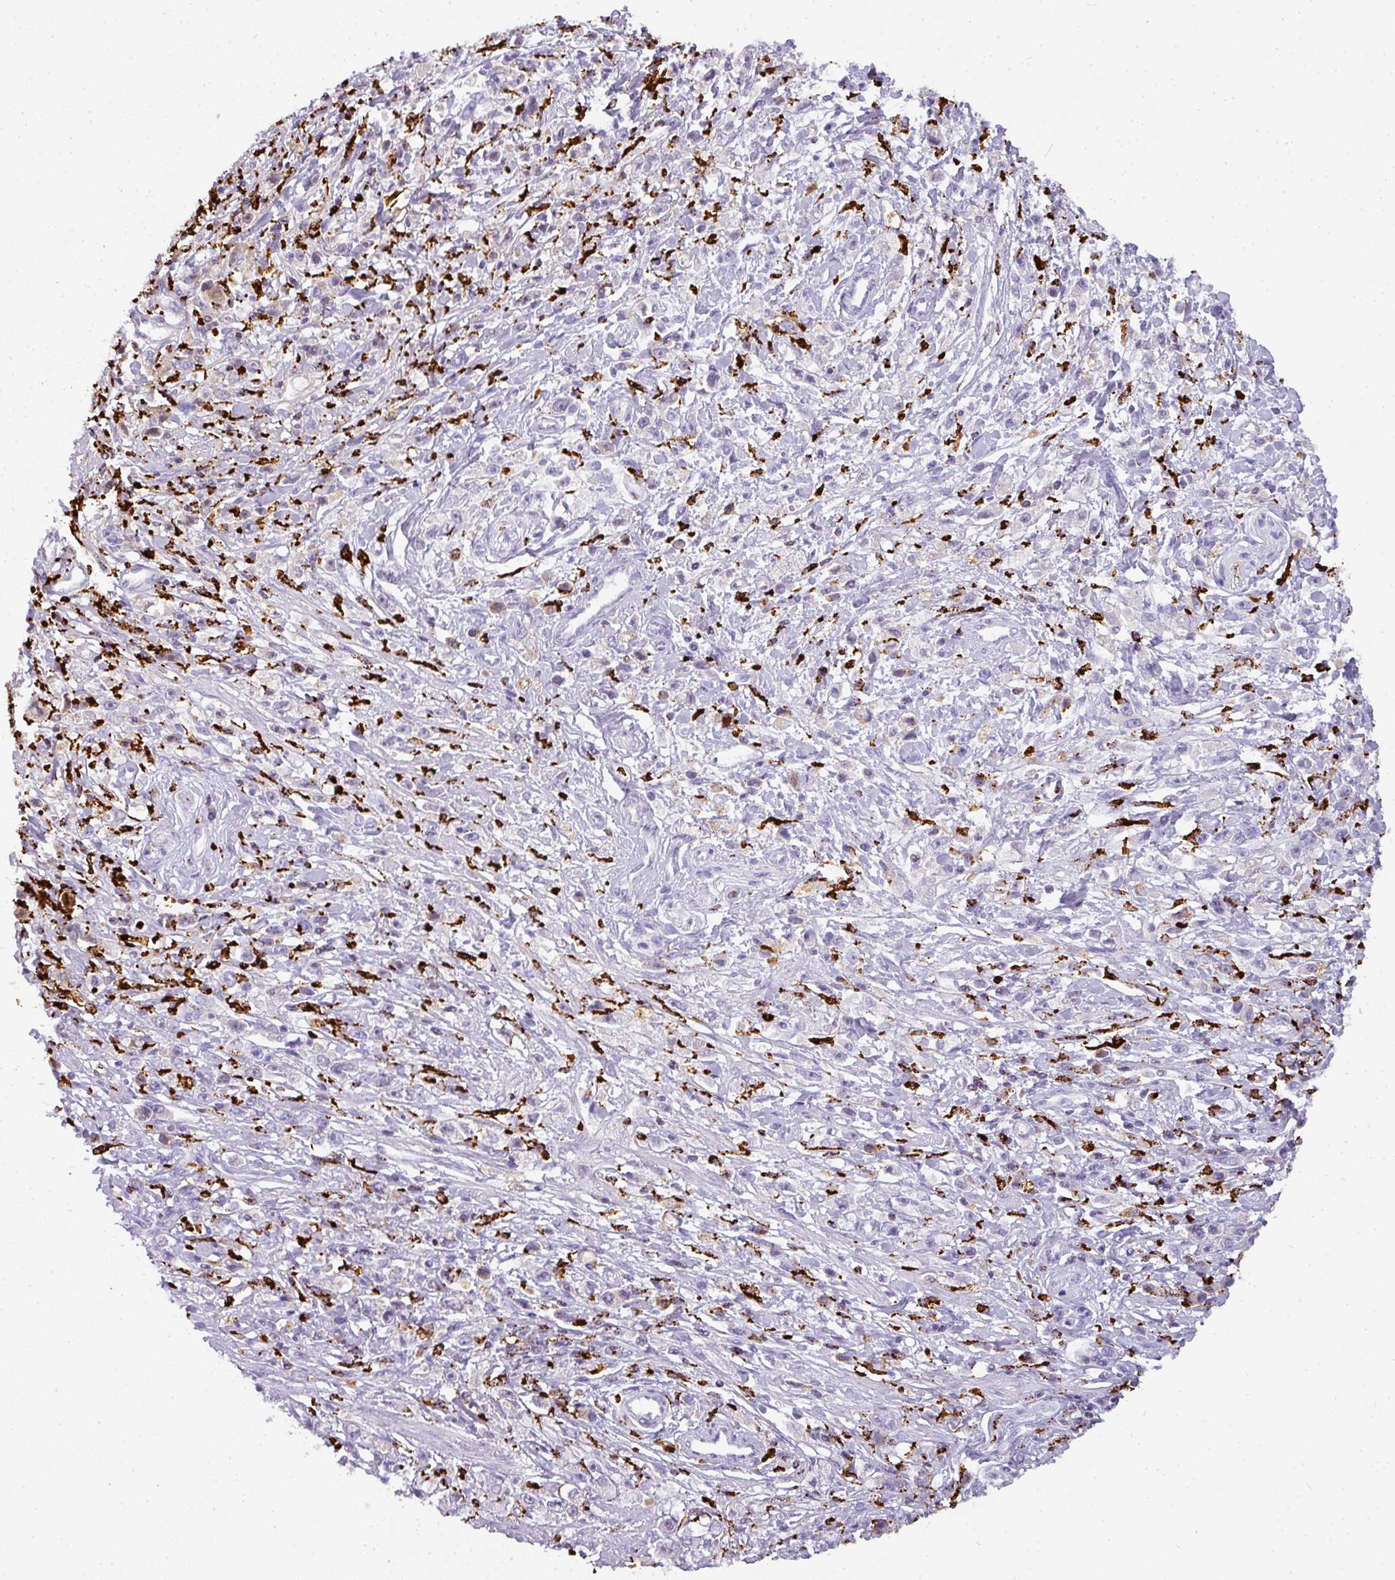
{"staining": {"intensity": "negative", "quantity": "none", "location": "none"}, "tissue": "stomach cancer", "cell_type": "Tumor cells", "image_type": "cancer", "snomed": [{"axis": "morphology", "description": "Adenocarcinoma, NOS"}, {"axis": "topography", "description": "Stomach"}], "caption": "Stomach cancer (adenocarcinoma) stained for a protein using immunohistochemistry (IHC) displays no positivity tumor cells.", "gene": "MMACHC", "patient": {"sex": "female", "age": 59}}